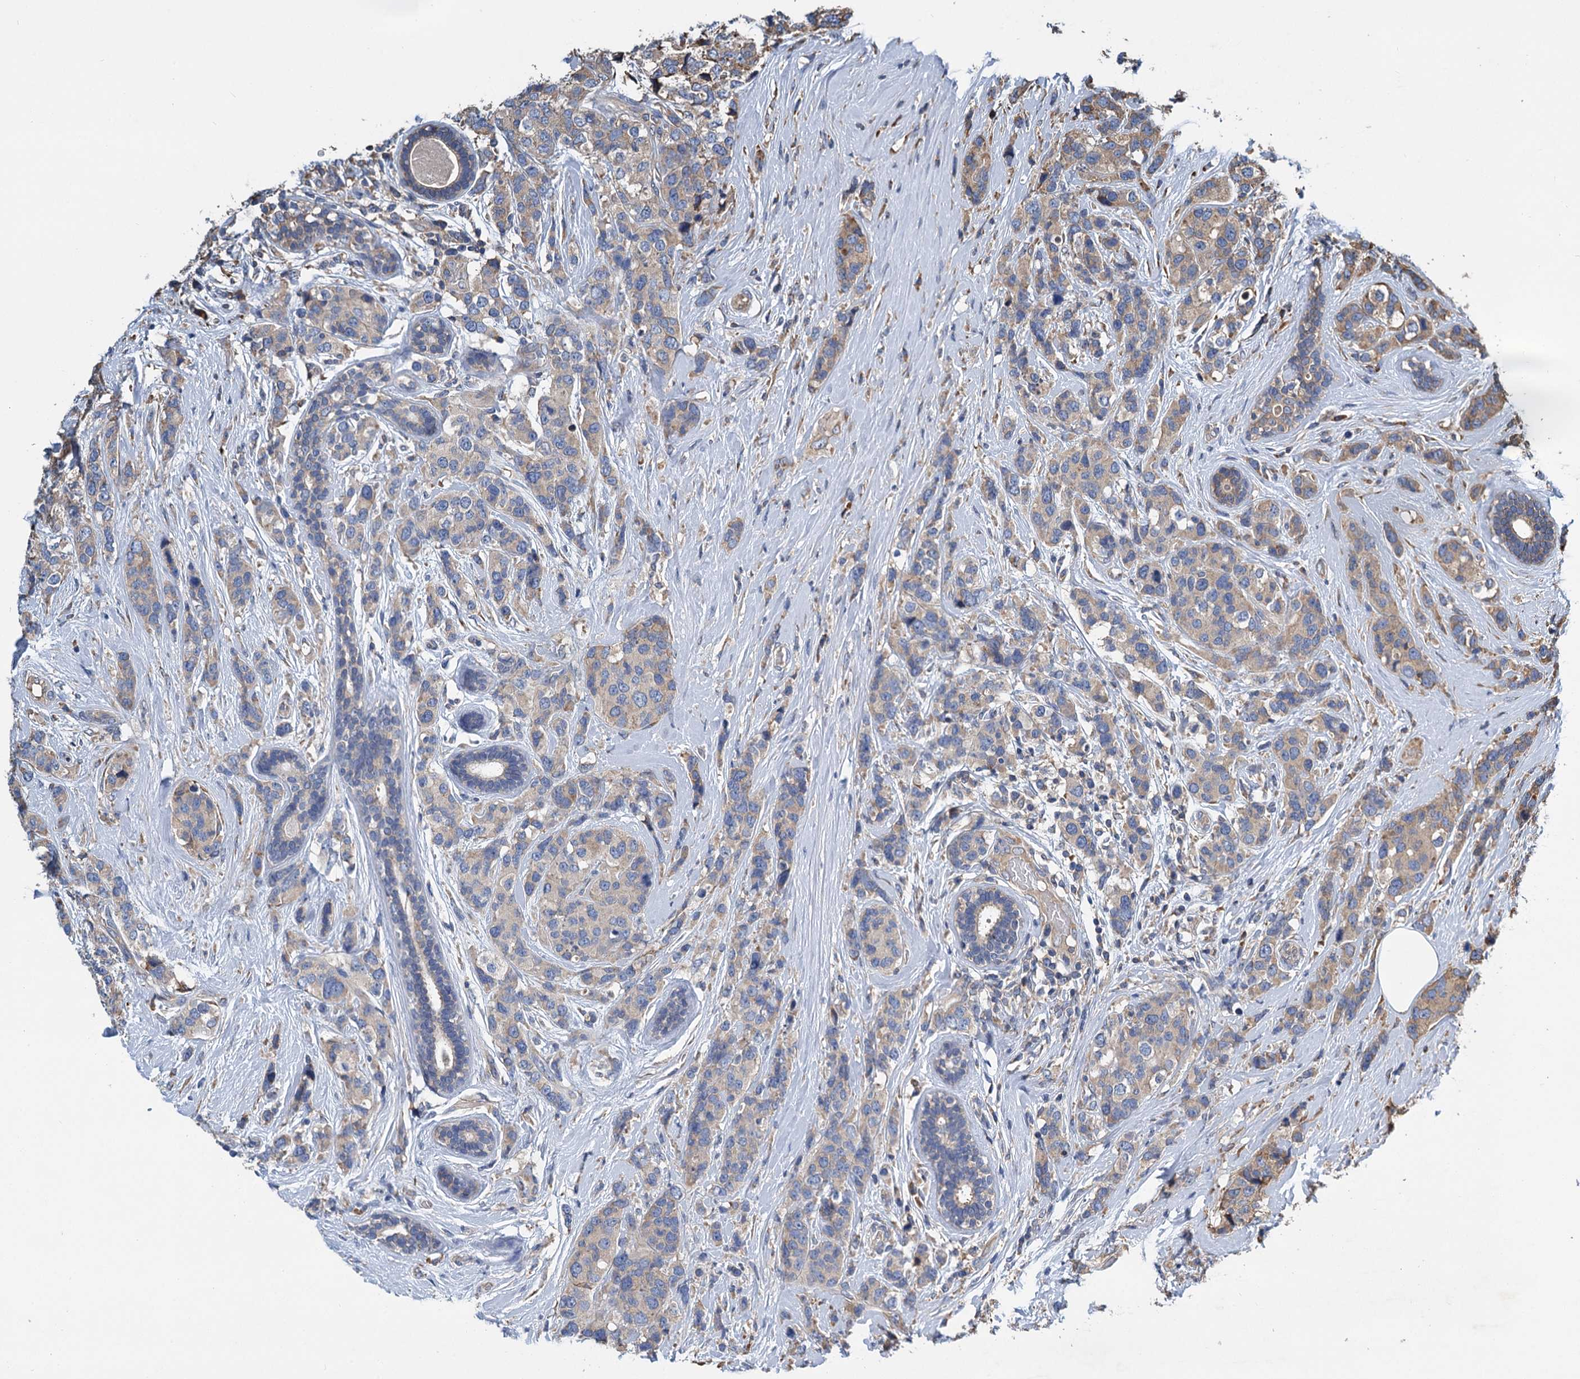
{"staining": {"intensity": "moderate", "quantity": "25%-75%", "location": "cytoplasmic/membranous"}, "tissue": "breast cancer", "cell_type": "Tumor cells", "image_type": "cancer", "snomed": [{"axis": "morphology", "description": "Lobular carcinoma"}, {"axis": "topography", "description": "Breast"}], "caption": "Human breast lobular carcinoma stained with a brown dye displays moderate cytoplasmic/membranous positive expression in about 25%-75% of tumor cells.", "gene": "LINS1", "patient": {"sex": "female", "age": 59}}